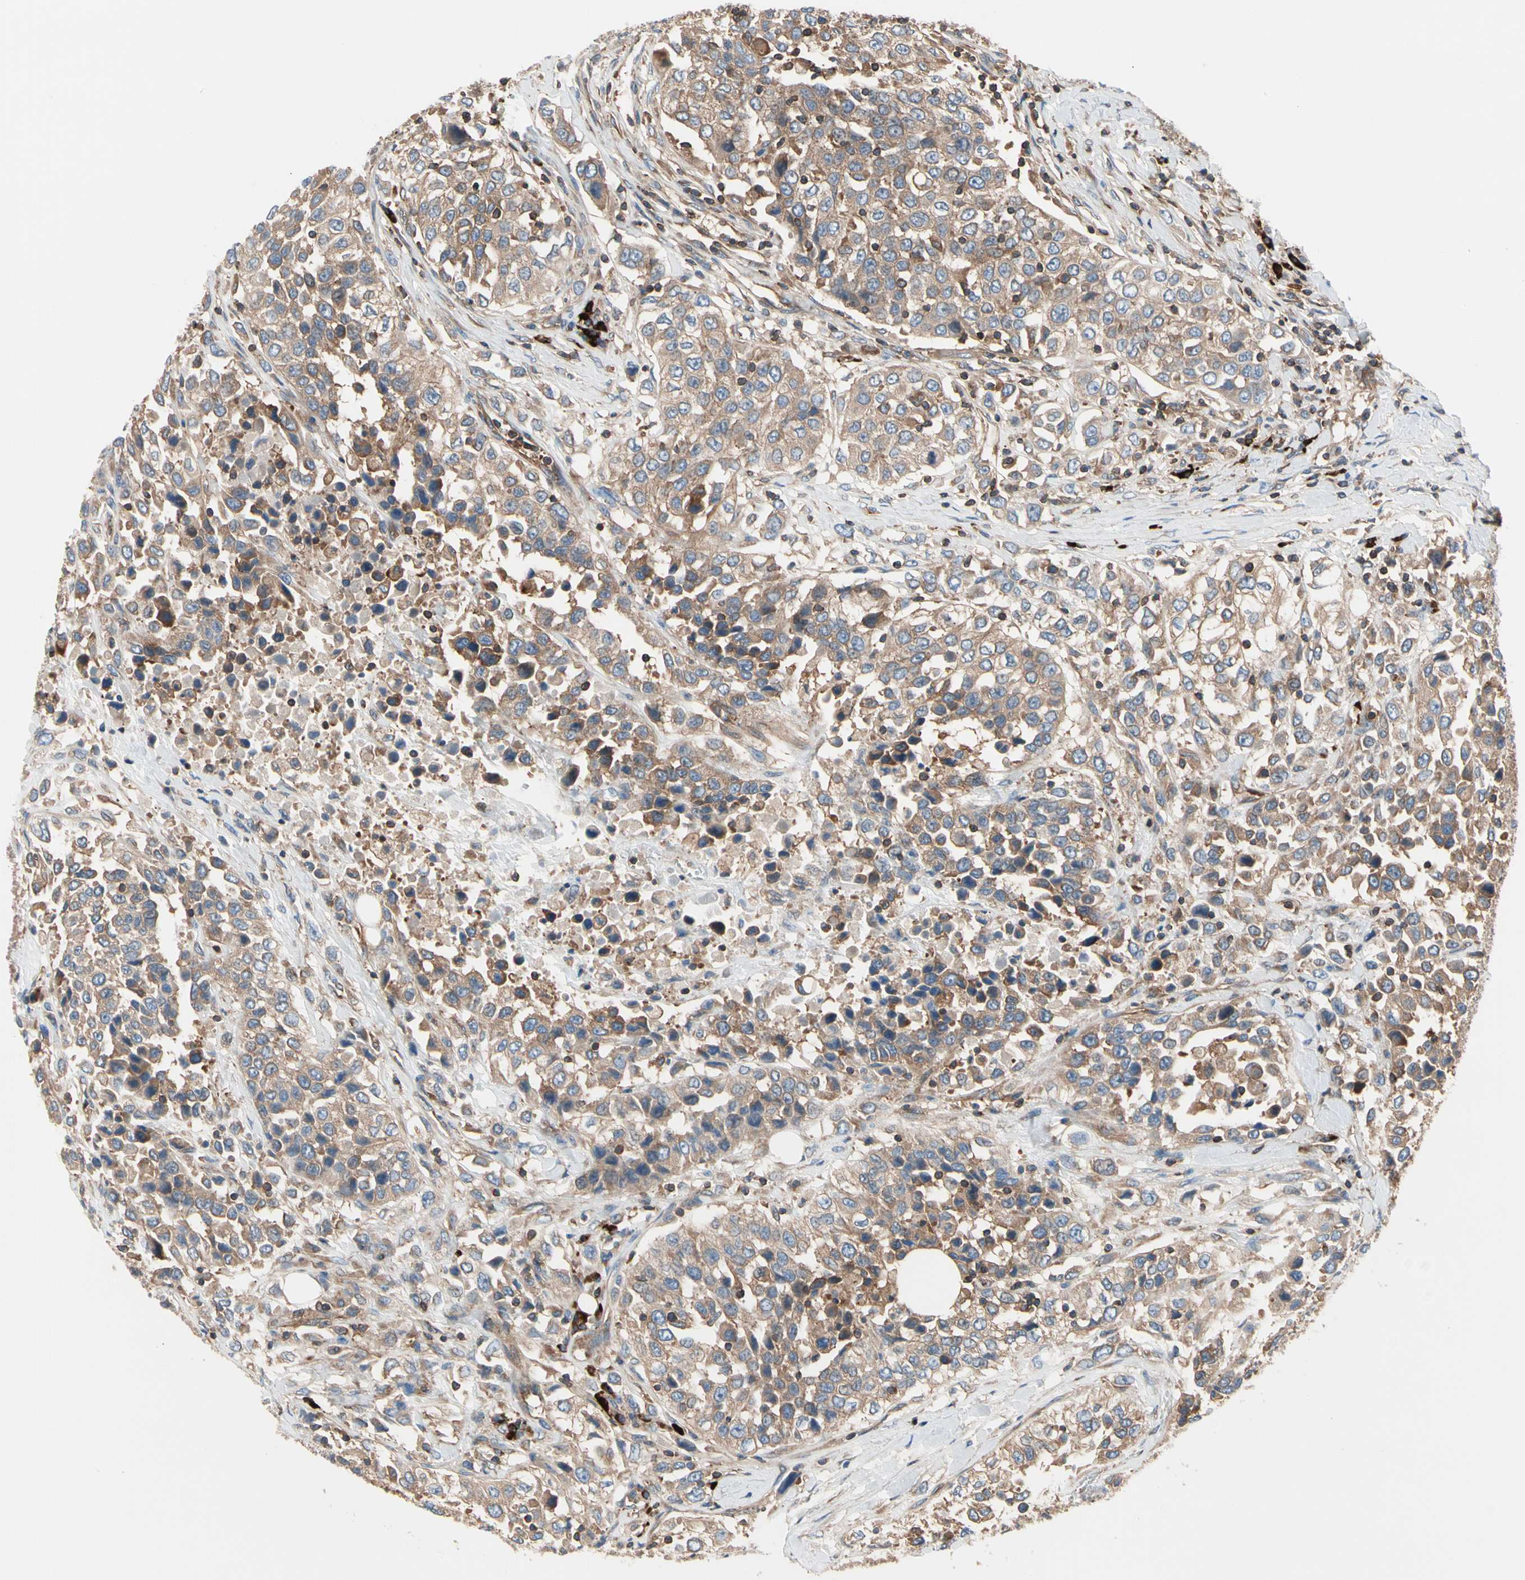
{"staining": {"intensity": "moderate", "quantity": ">75%", "location": "cytoplasmic/membranous"}, "tissue": "urothelial cancer", "cell_type": "Tumor cells", "image_type": "cancer", "snomed": [{"axis": "morphology", "description": "Urothelial carcinoma, High grade"}, {"axis": "topography", "description": "Urinary bladder"}], "caption": "Immunohistochemistry of human urothelial cancer exhibits medium levels of moderate cytoplasmic/membranous expression in about >75% of tumor cells.", "gene": "ROCK1", "patient": {"sex": "female", "age": 80}}